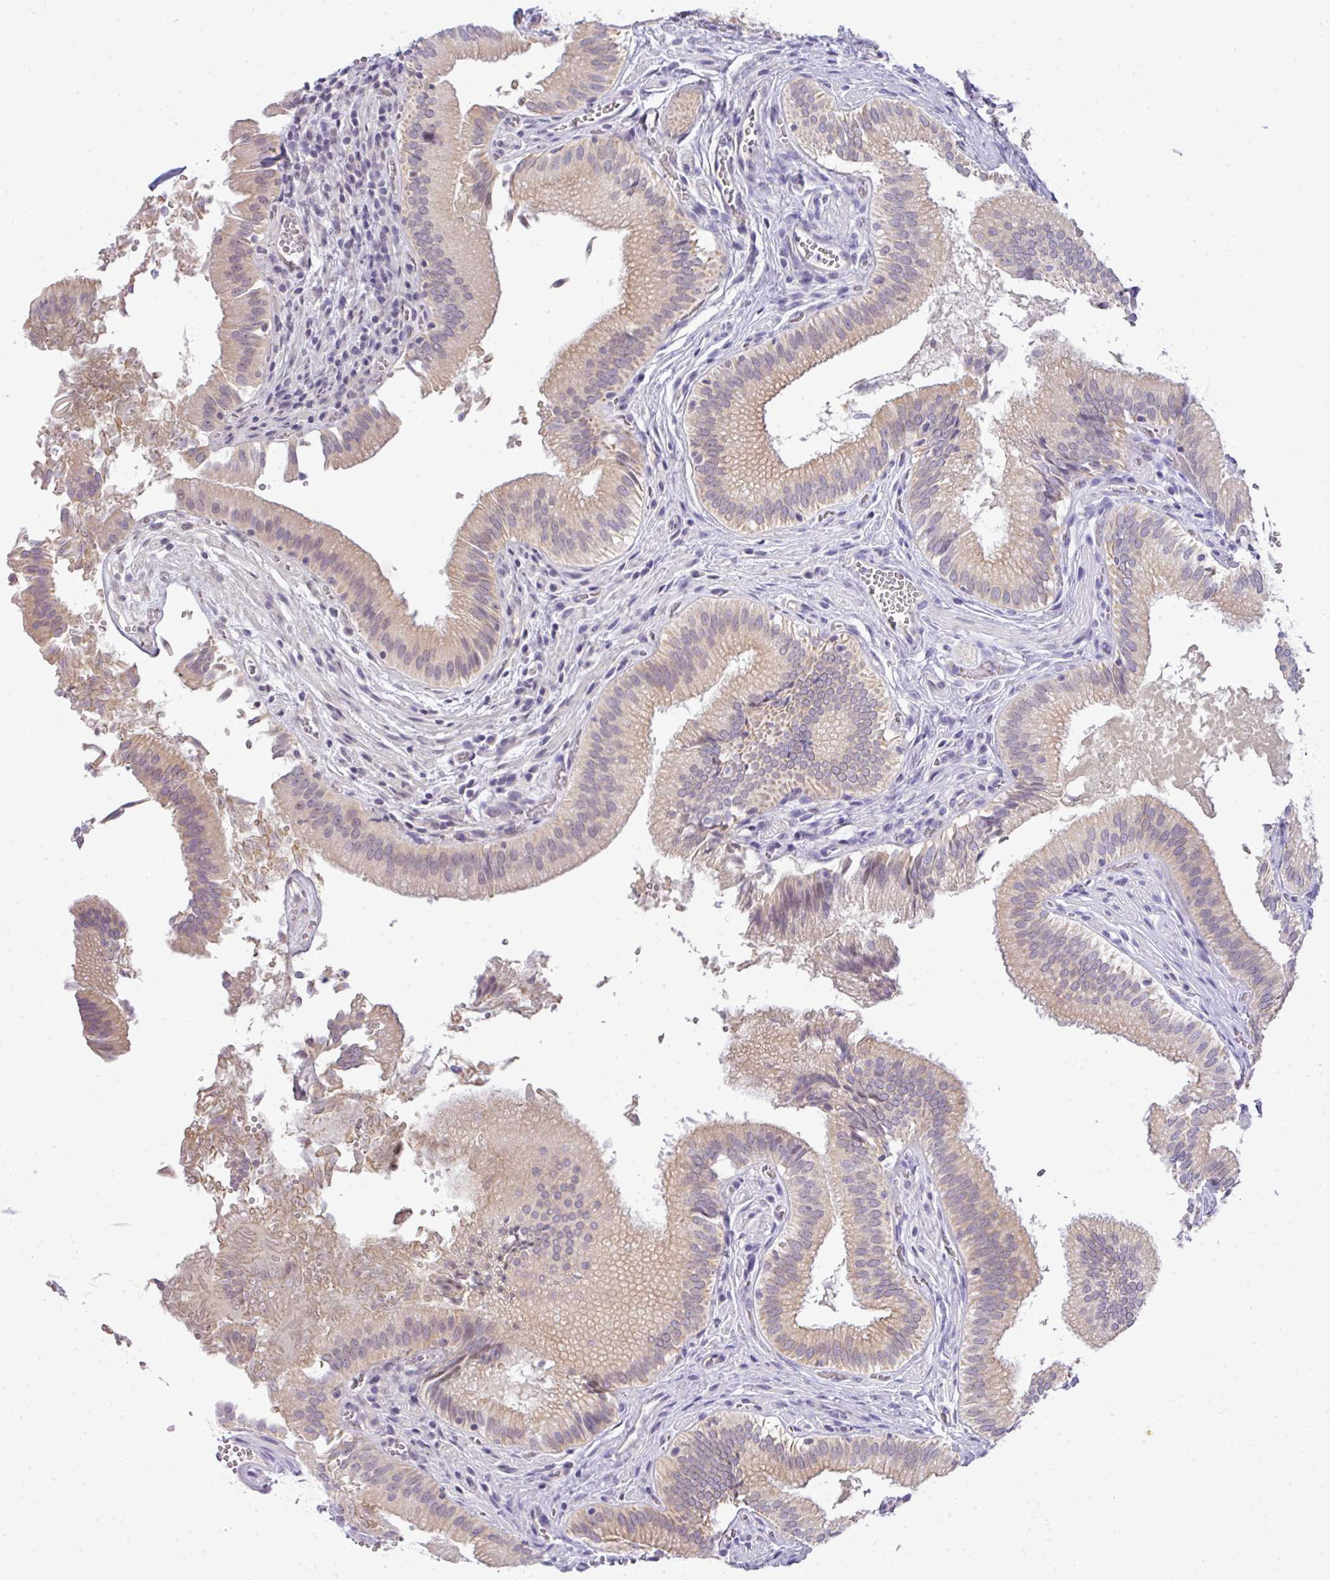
{"staining": {"intensity": "weak", "quantity": ">75%", "location": "cytoplasmic/membranous,nuclear"}, "tissue": "gallbladder", "cell_type": "Glandular cells", "image_type": "normal", "snomed": [{"axis": "morphology", "description": "Normal tissue, NOS"}, {"axis": "topography", "description": "Gallbladder"}, {"axis": "topography", "description": "Peripheral nerve tissue"}], "caption": "There is low levels of weak cytoplasmic/membranous,nuclear expression in glandular cells of unremarkable gallbladder, as demonstrated by immunohistochemical staining (brown color).", "gene": "GCG", "patient": {"sex": "male", "age": 17}}